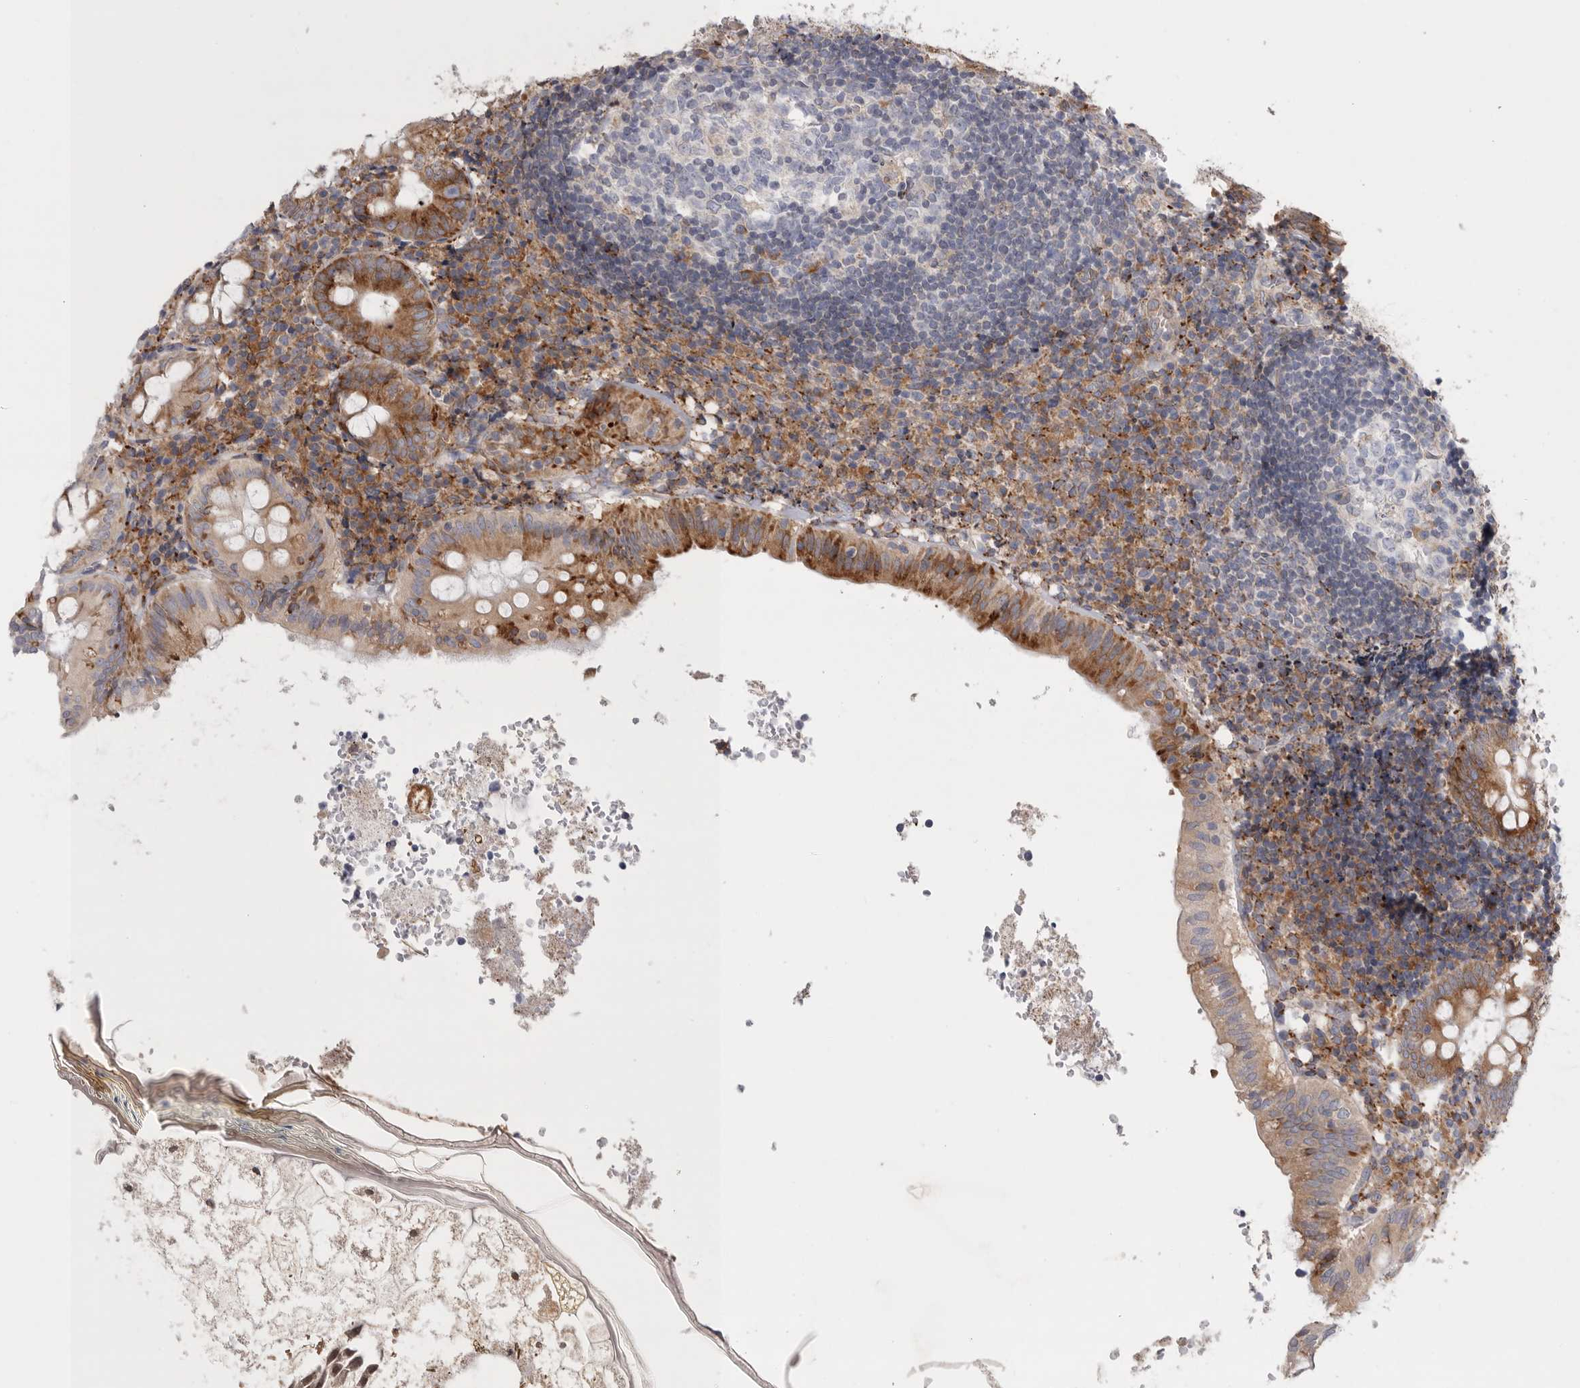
{"staining": {"intensity": "moderate", "quantity": ">75%", "location": "cytoplasmic/membranous"}, "tissue": "appendix", "cell_type": "Glandular cells", "image_type": "normal", "snomed": [{"axis": "morphology", "description": "Normal tissue, NOS"}, {"axis": "topography", "description": "Appendix"}], "caption": "Immunohistochemical staining of benign human appendix demonstrates moderate cytoplasmic/membranous protein expression in approximately >75% of glandular cells.", "gene": "GANAB", "patient": {"sex": "male", "age": 8}}